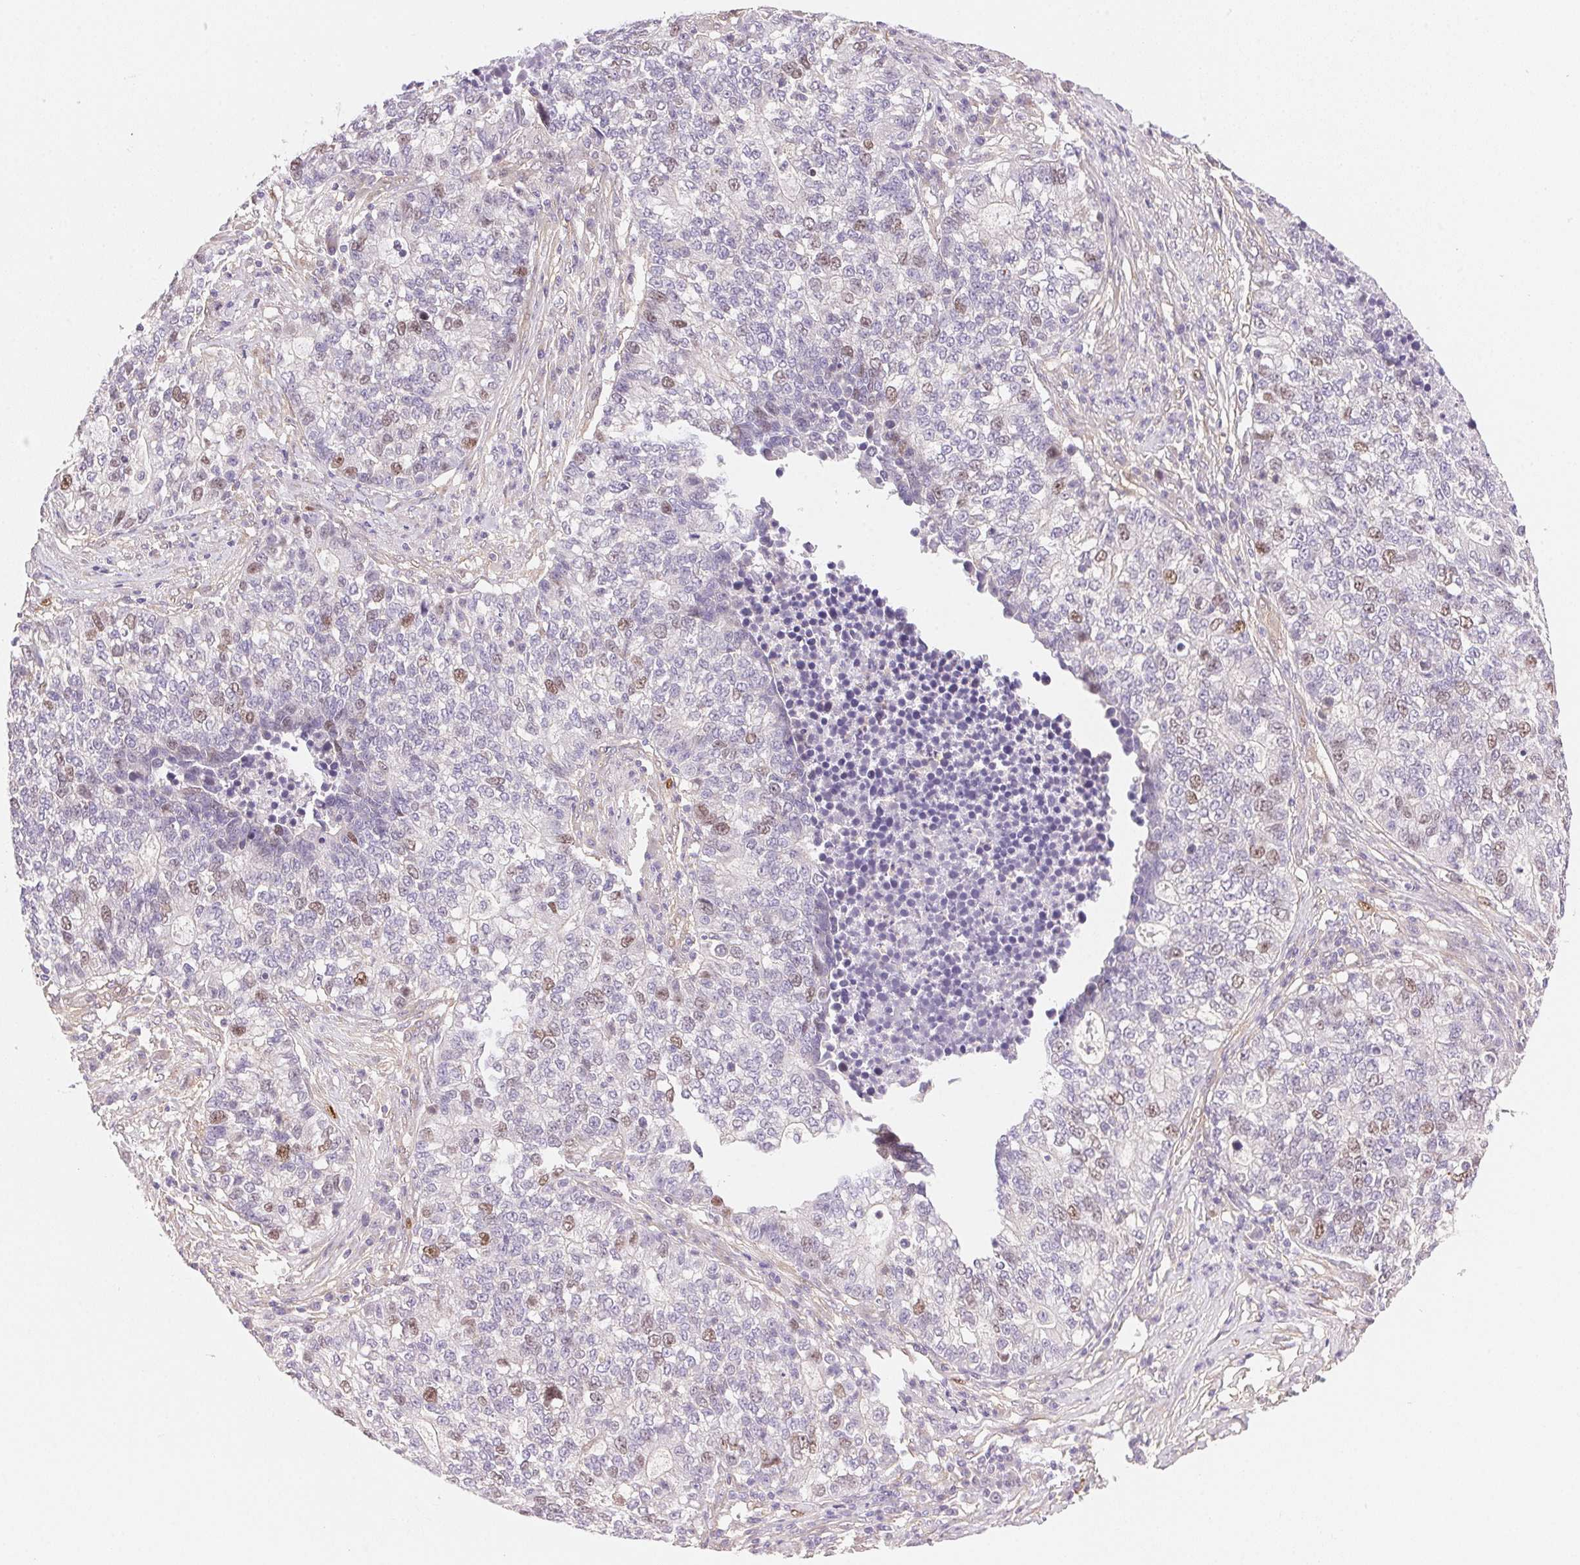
{"staining": {"intensity": "moderate", "quantity": "<25%", "location": "nuclear"}, "tissue": "lung cancer", "cell_type": "Tumor cells", "image_type": "cancer", "snomed": [{"axis": "morphology", "description": "Adenocarcinoma, NOS"}, {"axis": "topography", "description": "Lung"}], "caption": "Lung adenocarcinoma was stained to show a protein in brown. There is low levels of moderate nuclear positivity in about <25% of tumor cells. (DAB (3,3'-diaminobenzidine) IHC, brown staining for protein, blue staining for nuclei).", "gene": "SMTN", "patient": {"sex": "male", "age": 57}}